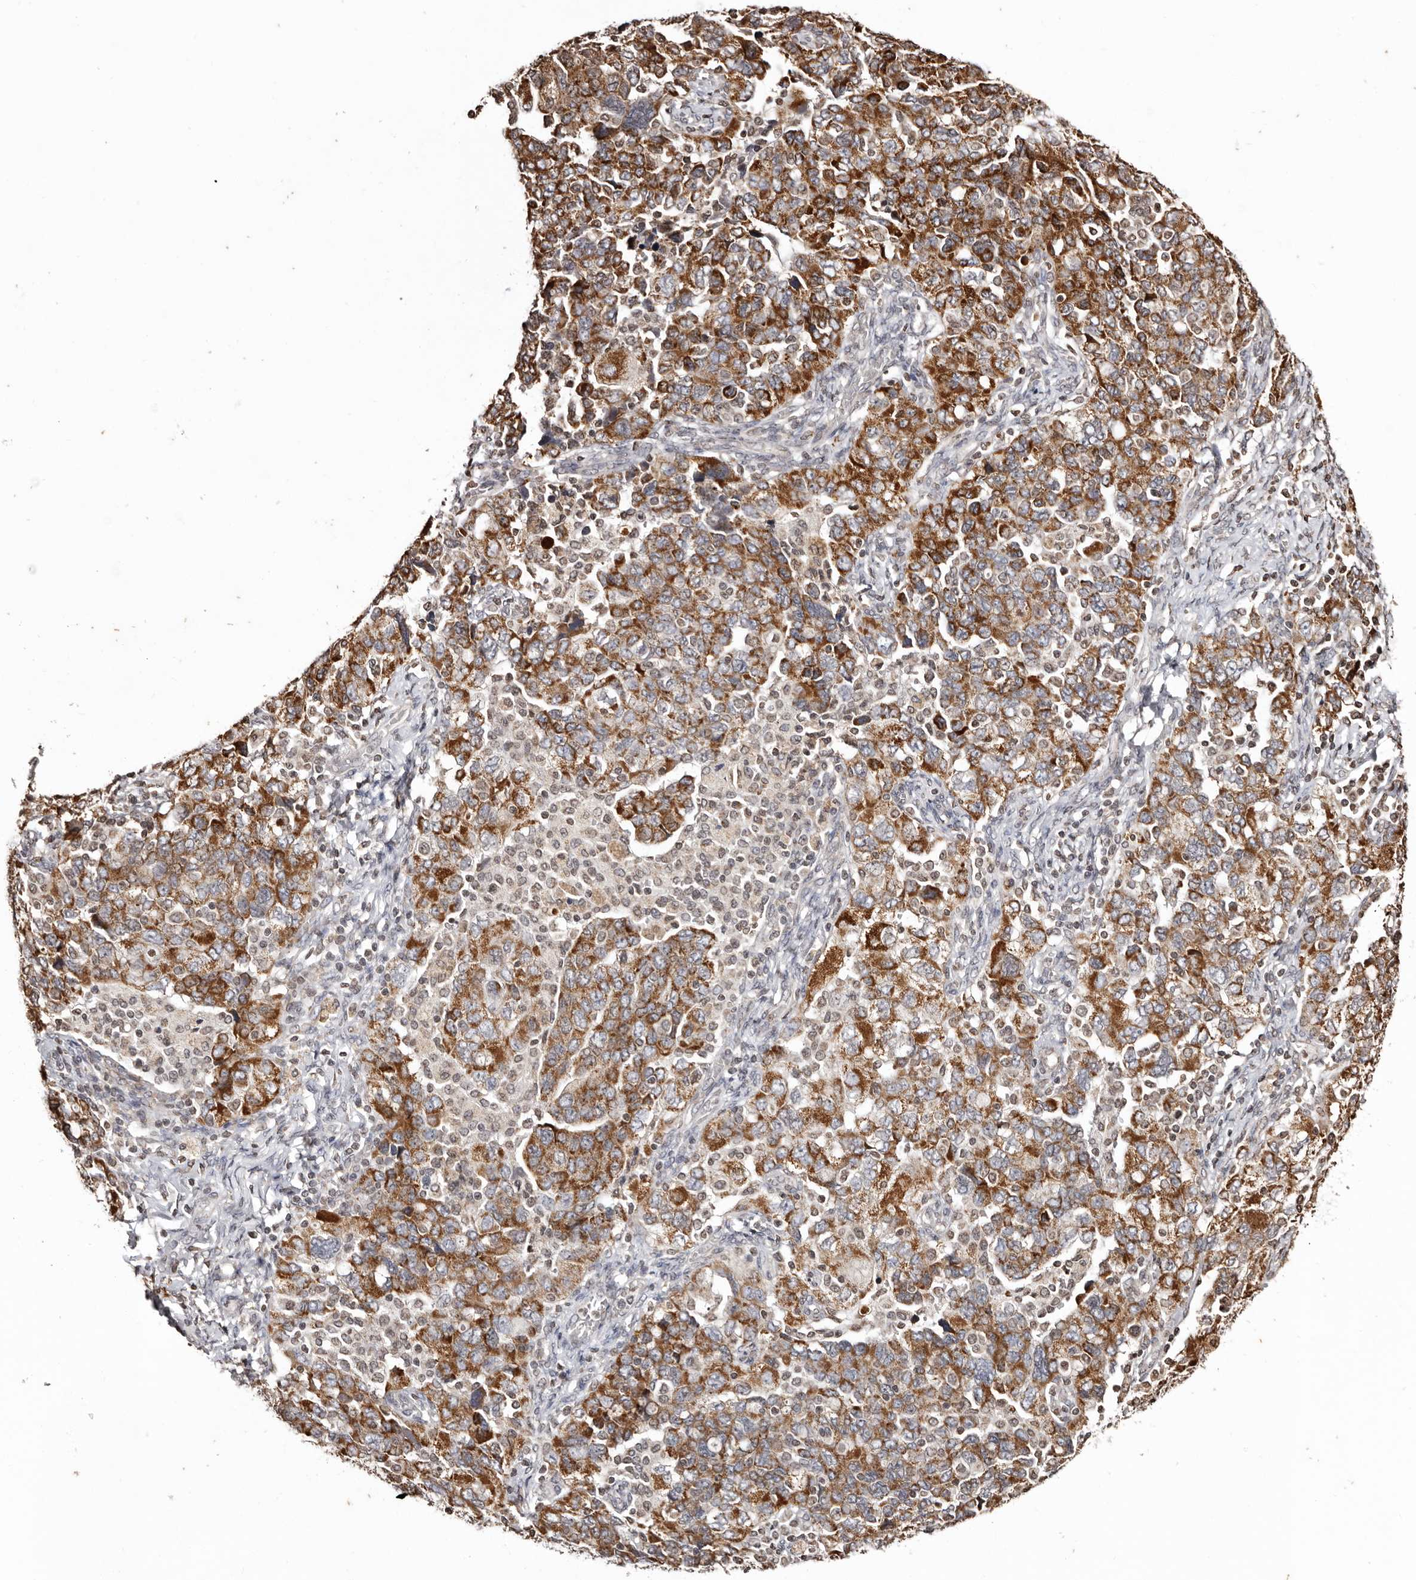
{"staining": {"intensity": "moderate", "quantity": ">75%", "location": "cytoplasmic/membranous"}, "tissue": "ovarian cancer", "cell_type": "Tumor cells", "image_type": "cancer", "snomed": [{"axis": "morphology", "description": "Carcinoma, NOS"}, {"axis": "morphology", "description": "Cystadenocarcinoma, serous, NOS"}, {"axis": "topography", "description": "Ovary"}], "caption": "There is medium levels of moderate cytoplasmic/membranous staining in tumor cells of carcinoma (ovarian), as demonstrated by immunohistochemical staining (brown color).", "gene": "CCDC190", "patient": {"sex": "female", "age": 69}}